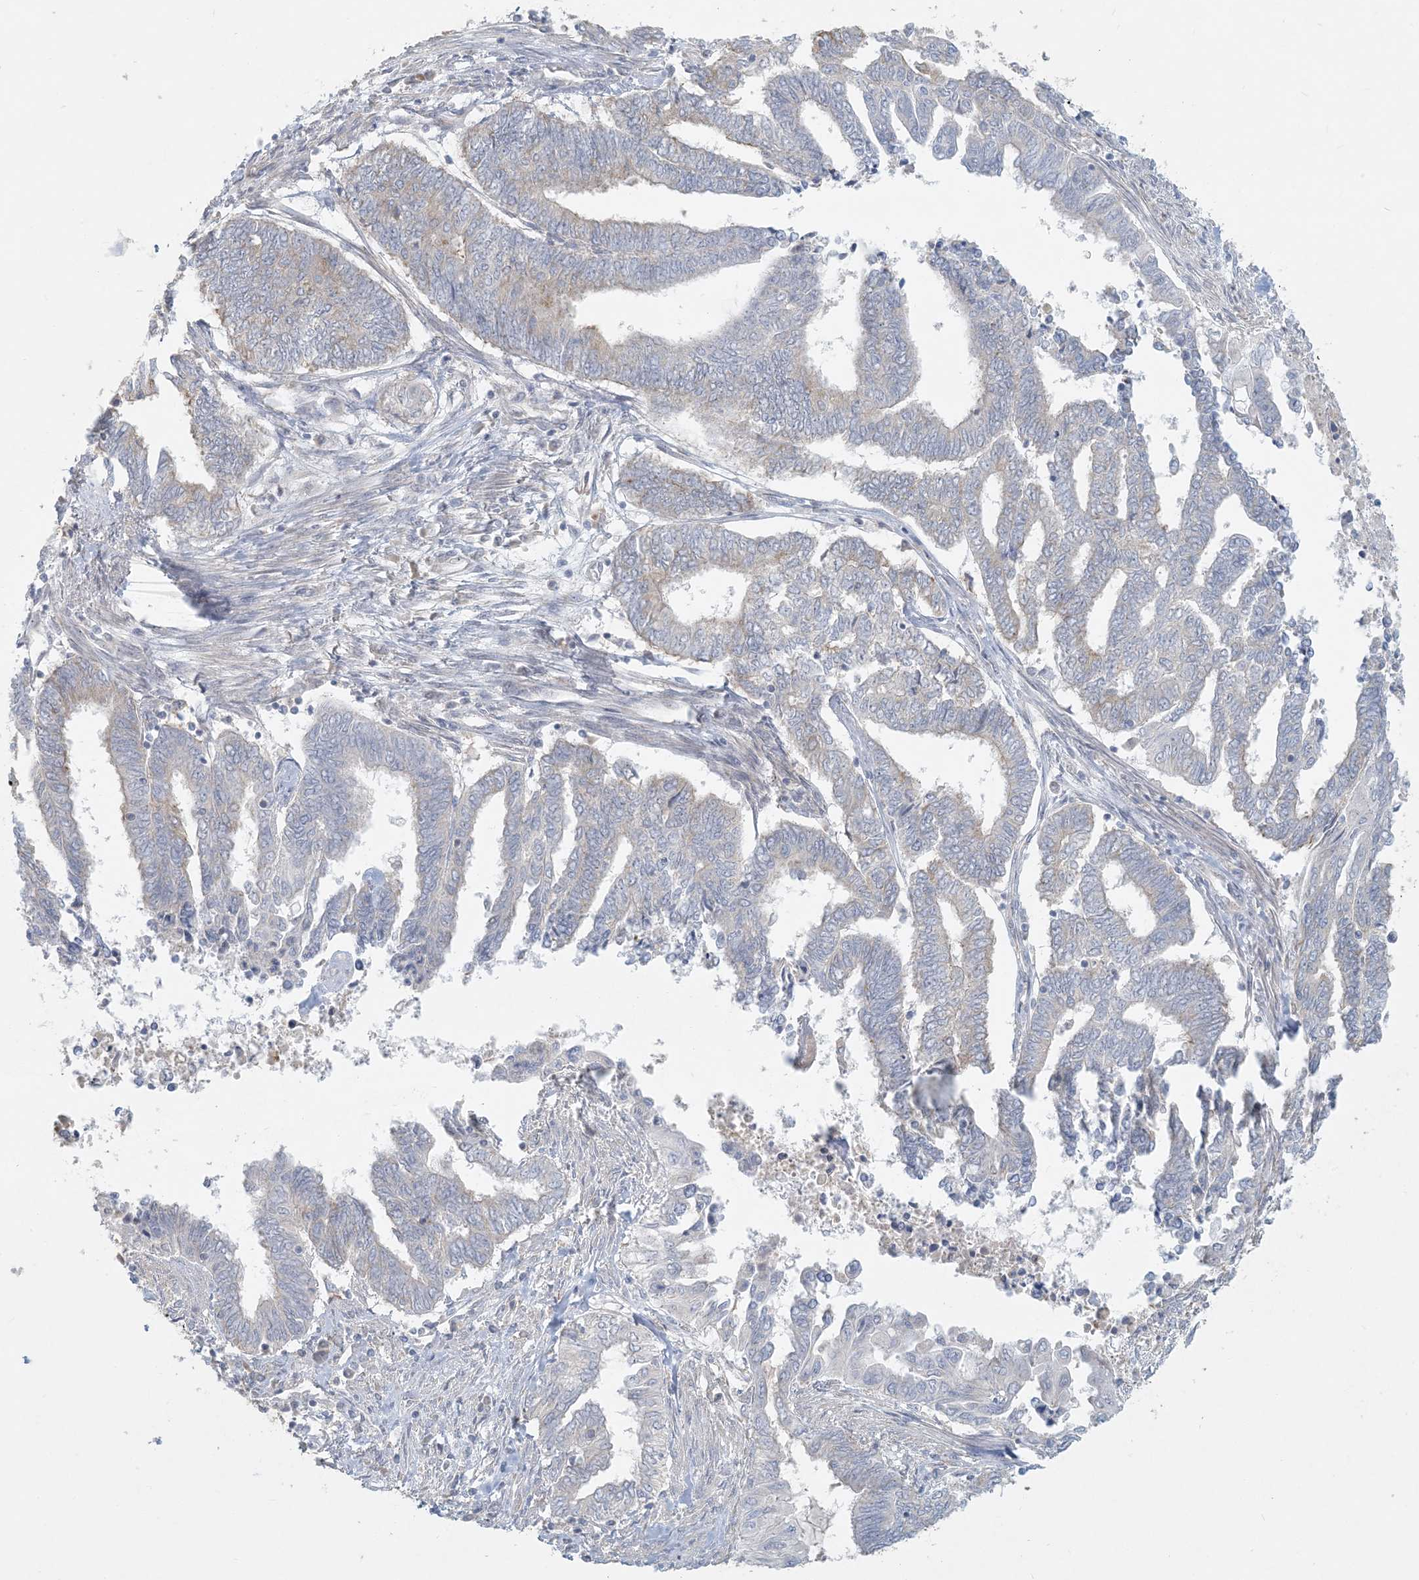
{"staining": {"intensity": "negative", "quantity": "none", "location": "none"}, "tissue": "endometrial cancer", "cell_type": "Tumor cells", "image_type": "cancer", "snomed": [{"axis": "morphology", "description": "Adenocarcinoma, NOS"}, {"axis": "topography", "description": "Uterus"}, {"axis": "topography", "description": "Endometrium"}], "caption": "Human endometrial cancer (adenocarcinoma) stained for a protein using immunohistochemistry exhibits no staining in tumor cells.", "gene": "HACL1", "patient": {"sex": "female", "age": 70}}